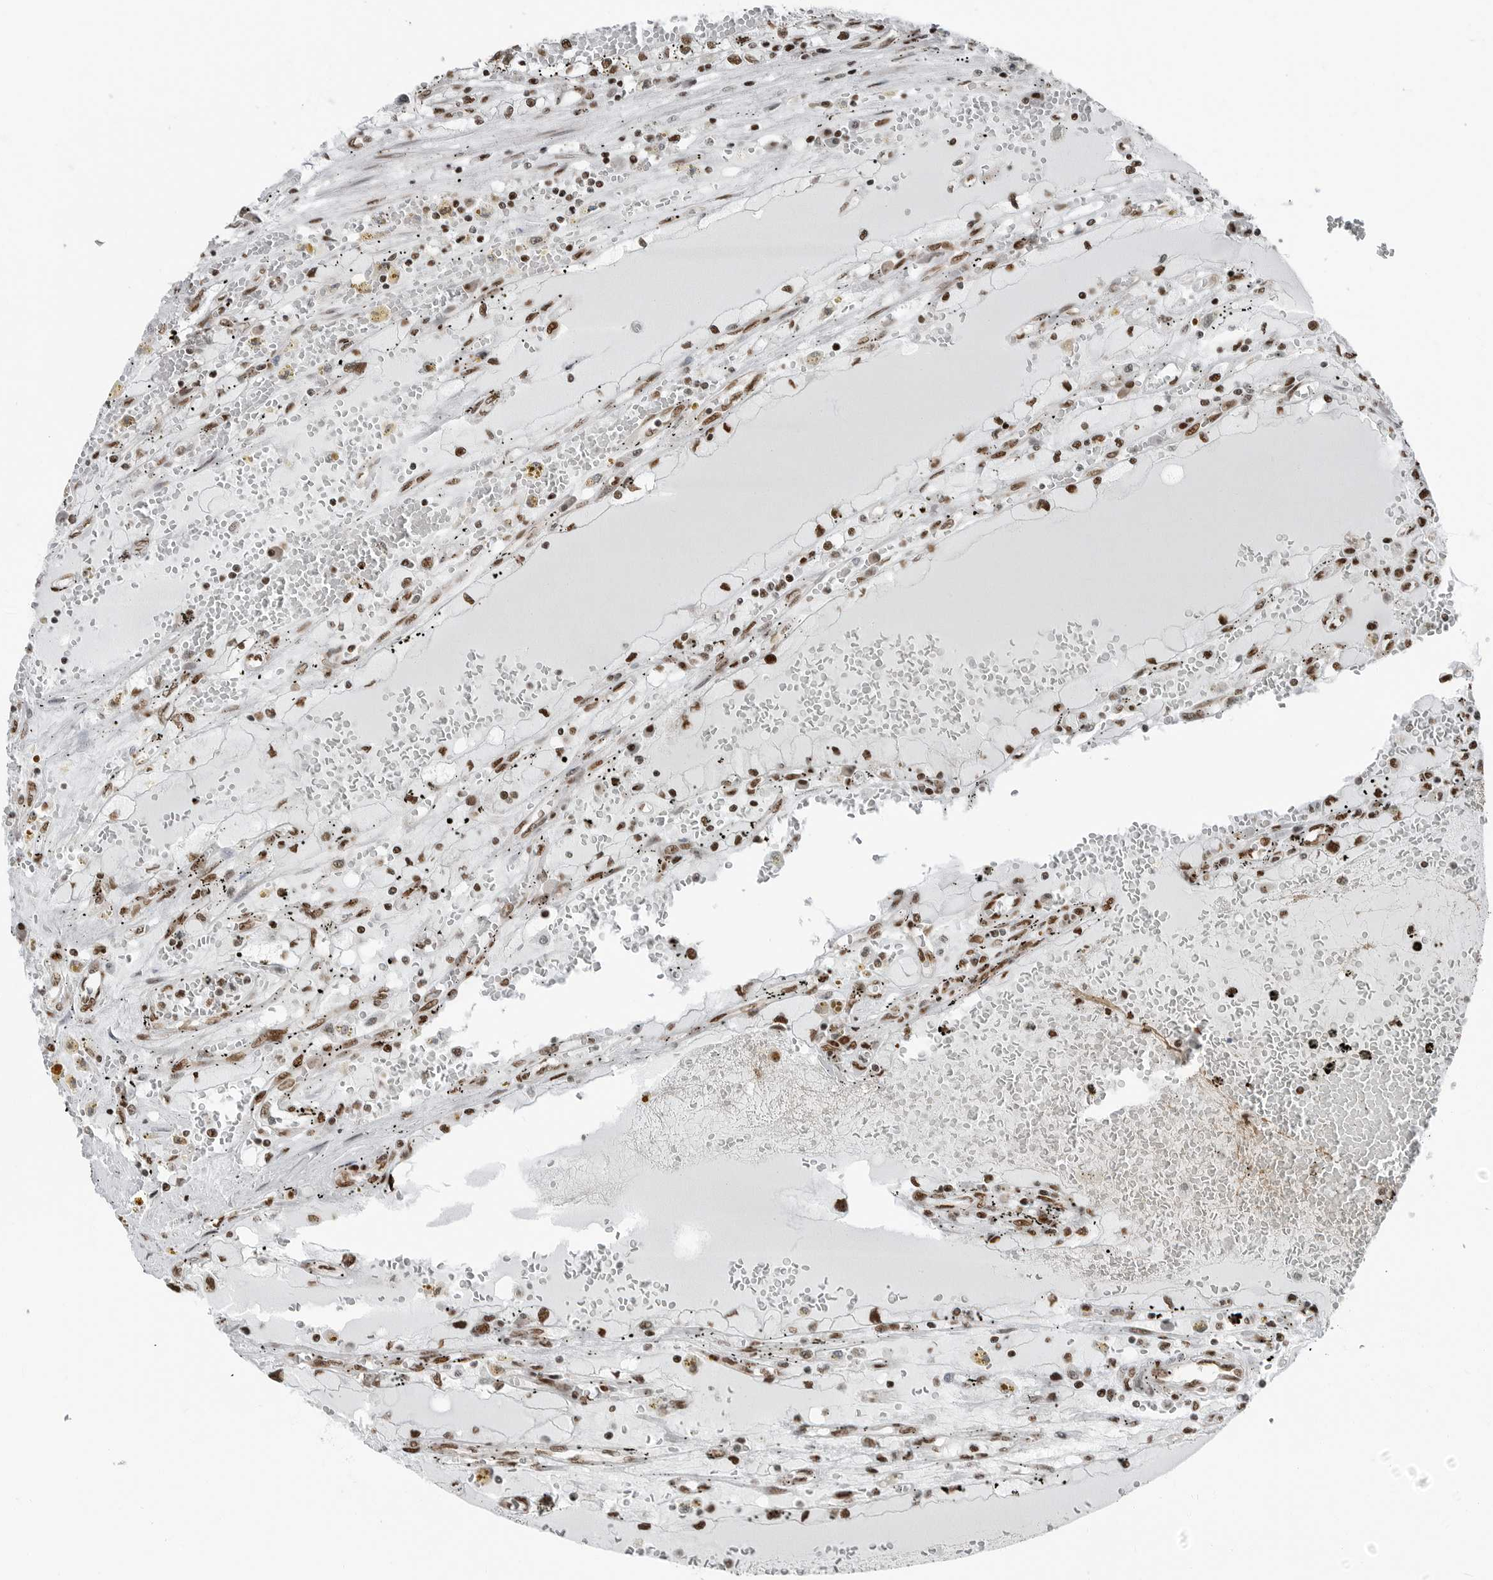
{"staining": {"intensity": "moderate", "quantity": ">75%", "location": "nuclear"}, "tissue": "renal cancer", "cell_type": "Tumor cells", "image_type": "cancer", "snomed": [{"axis": "morphology", "description": "Adenocarcinoma, NOS"}, {"axis": "topography", "description": "Kidney"}], "caption": "Protein staining displays moderate nuclear staining in about >75% of tumor cells in renal adenocarcinoma.", "gene": "BLZF1", "patient": {"sex": "male", "age": 56}}